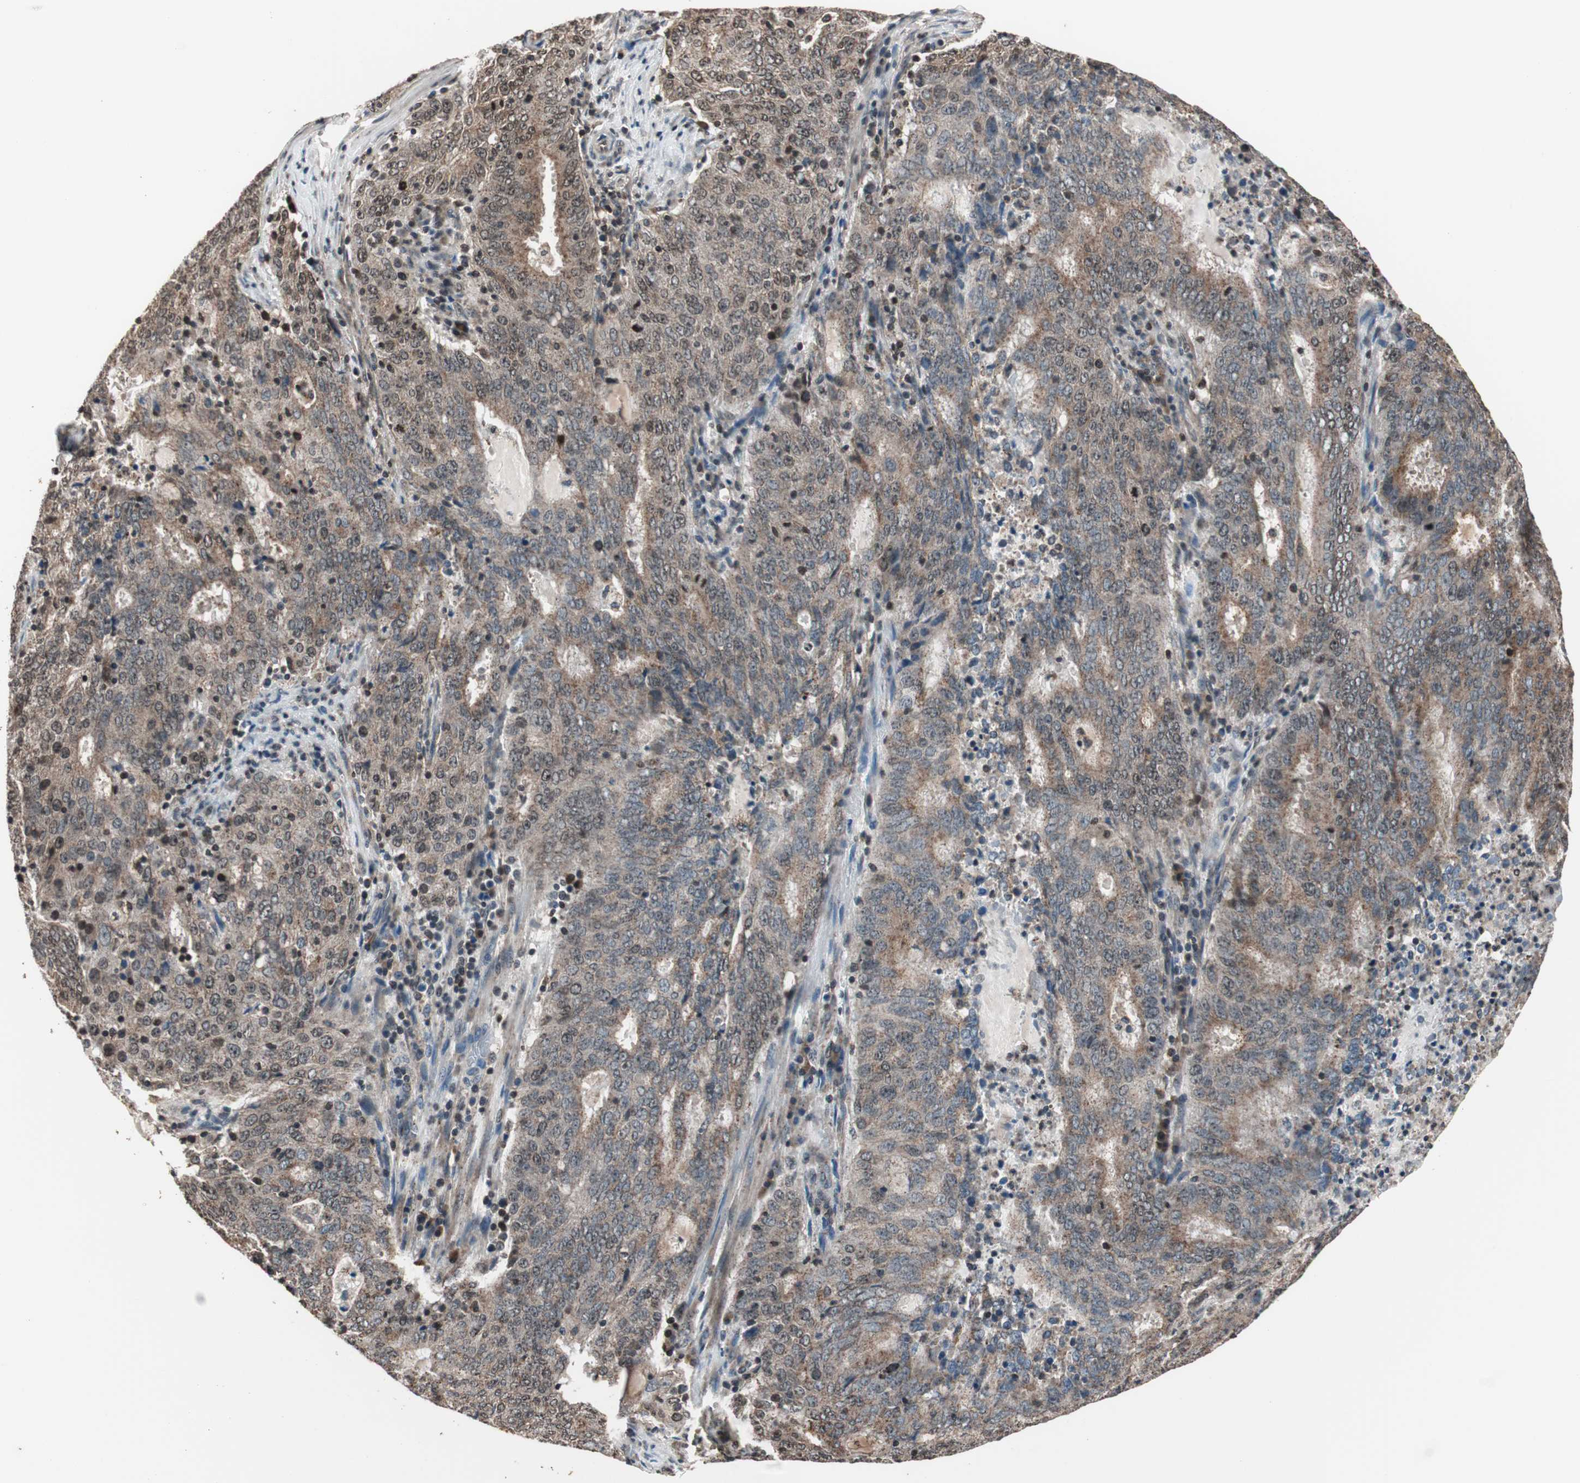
{"staining": {"intensity": "weak", "quantity": "25%-75%", "location": "cytoplasmic/membranous,nuclear"}, "tissue": "cervical cancer", "cell_type": "Tumor cells", "image_type": "cancer", "snomed": [{"axis": "morphology", "description": "Adenocarcinoma, NOS"}, {"axis": "topography", "description": "Cervix"}], "caption": "Cervical cancer (adenocarcinoma) stained with DAB immunohistochemistry (IHC) exhibits low levels of weak cytoplasmic/membranous and nuclear positivity in about 25%-75% of tumor cells.", "gene": "RFC1", "patient": {"sex": "female", "age": 44}}